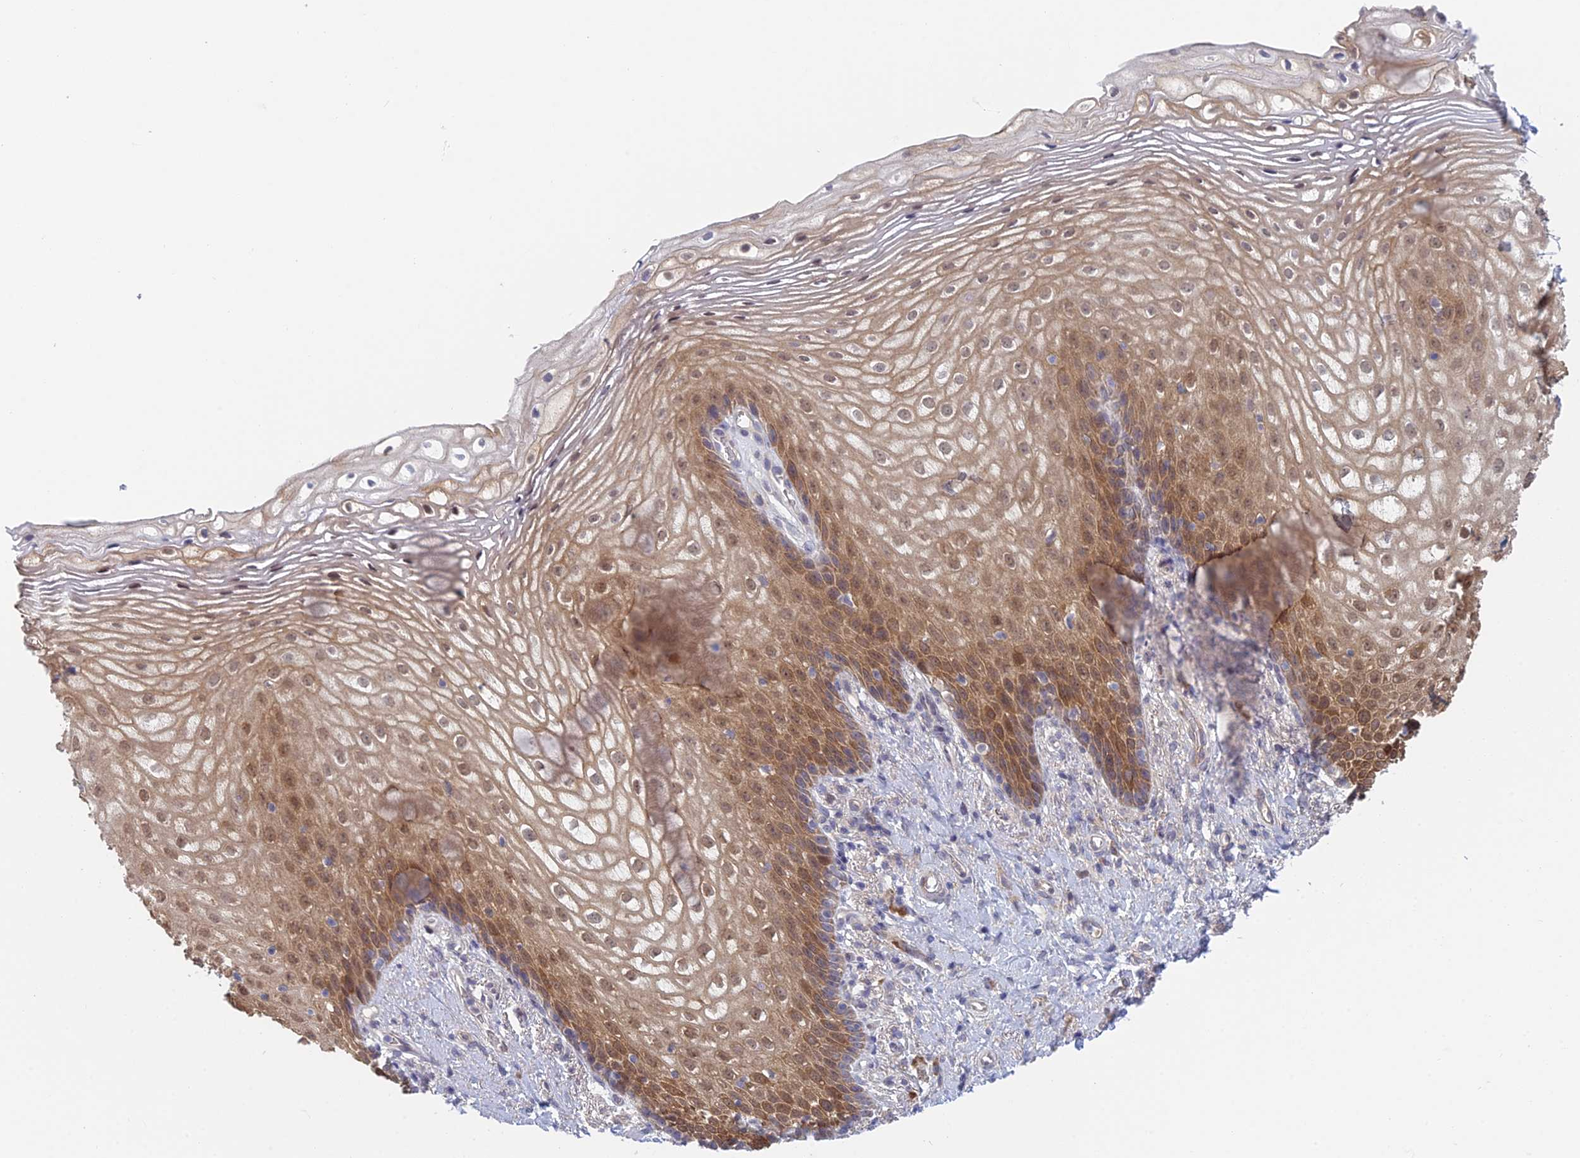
{"staining": {"intensity": "moderate", "quantity": "25%-75%", "location": "cytoplasmic/membranous,nuclear"}, "tissue": "vagina", "cell_type": "Squamous epithelial cells", "image_type": "normal", "snomed": [{"axis": "morphology", "description": "Normal tissue, NOS"}, {"axis": "topography", "description": "Vagina"}], "caption": "A brown stain labels moderate cytoplasmic/membranous,nuclear expression of a protein in squamous epithelial cells of benign vagina.", "gene": "PPP1R26", "patient": {"sex": "female", "age": 60}}